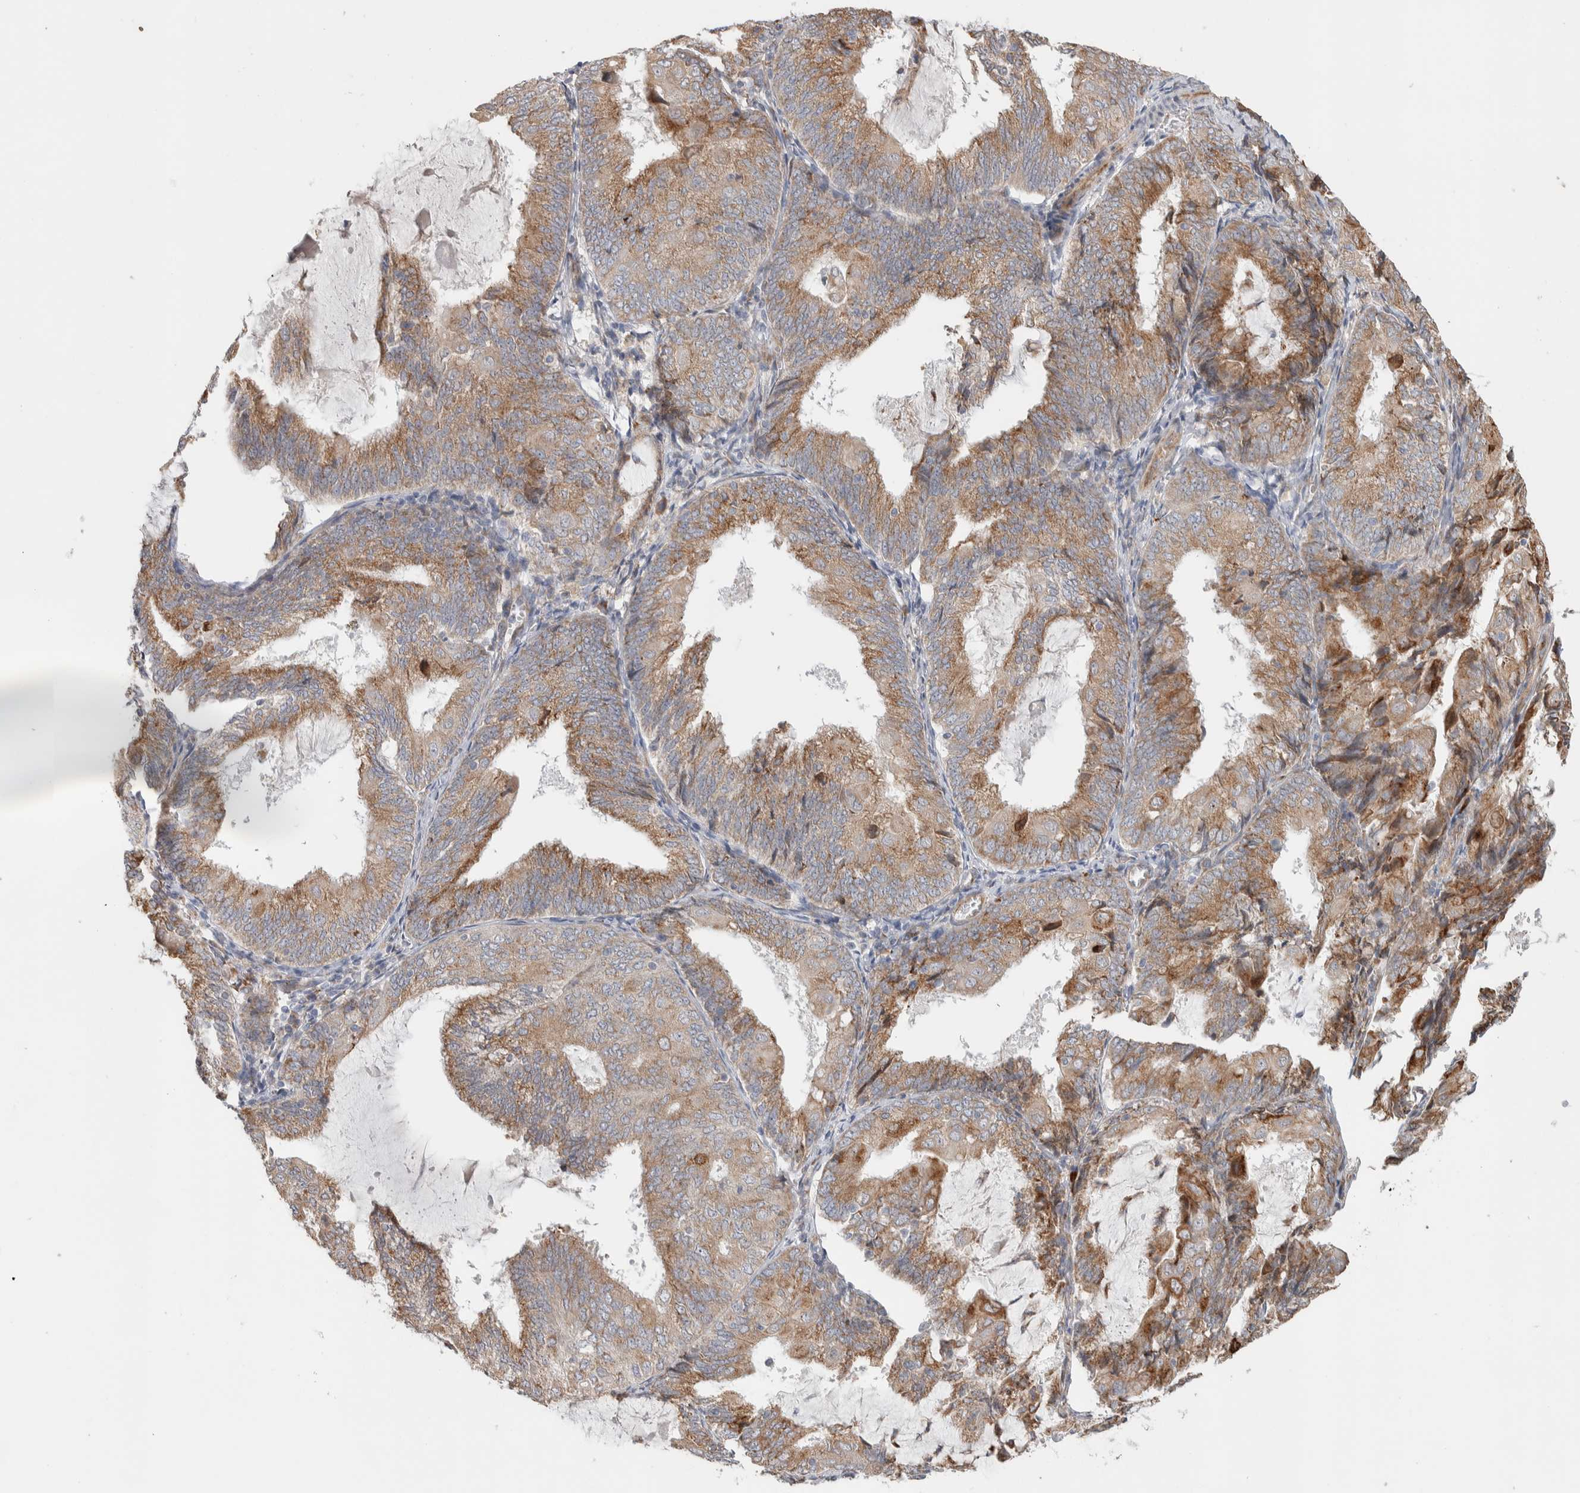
{"staining": {"intensity": "moderate", "quantity": ">75%", "location": "cytoplasmic/membranous"}, "tissue": "endometrial cancer", "cell_type": "Tumor cells", "image_type": "cancer", "snomed": [{"axis": "morphology", "description": "Adenocarcinoma, NOS"}, {"axis": "topography", "description": "Endometrium"}], "caption": "Immunohistochemistry micrograph of endometrial cancer stained for a protein (brown), which reveals medium levels of moderate cytoplasmic/membranous staining in approximately >75% of tumor cells.", "gene": "ADCY8", "patient": {"sex": "female", "age": 81}}